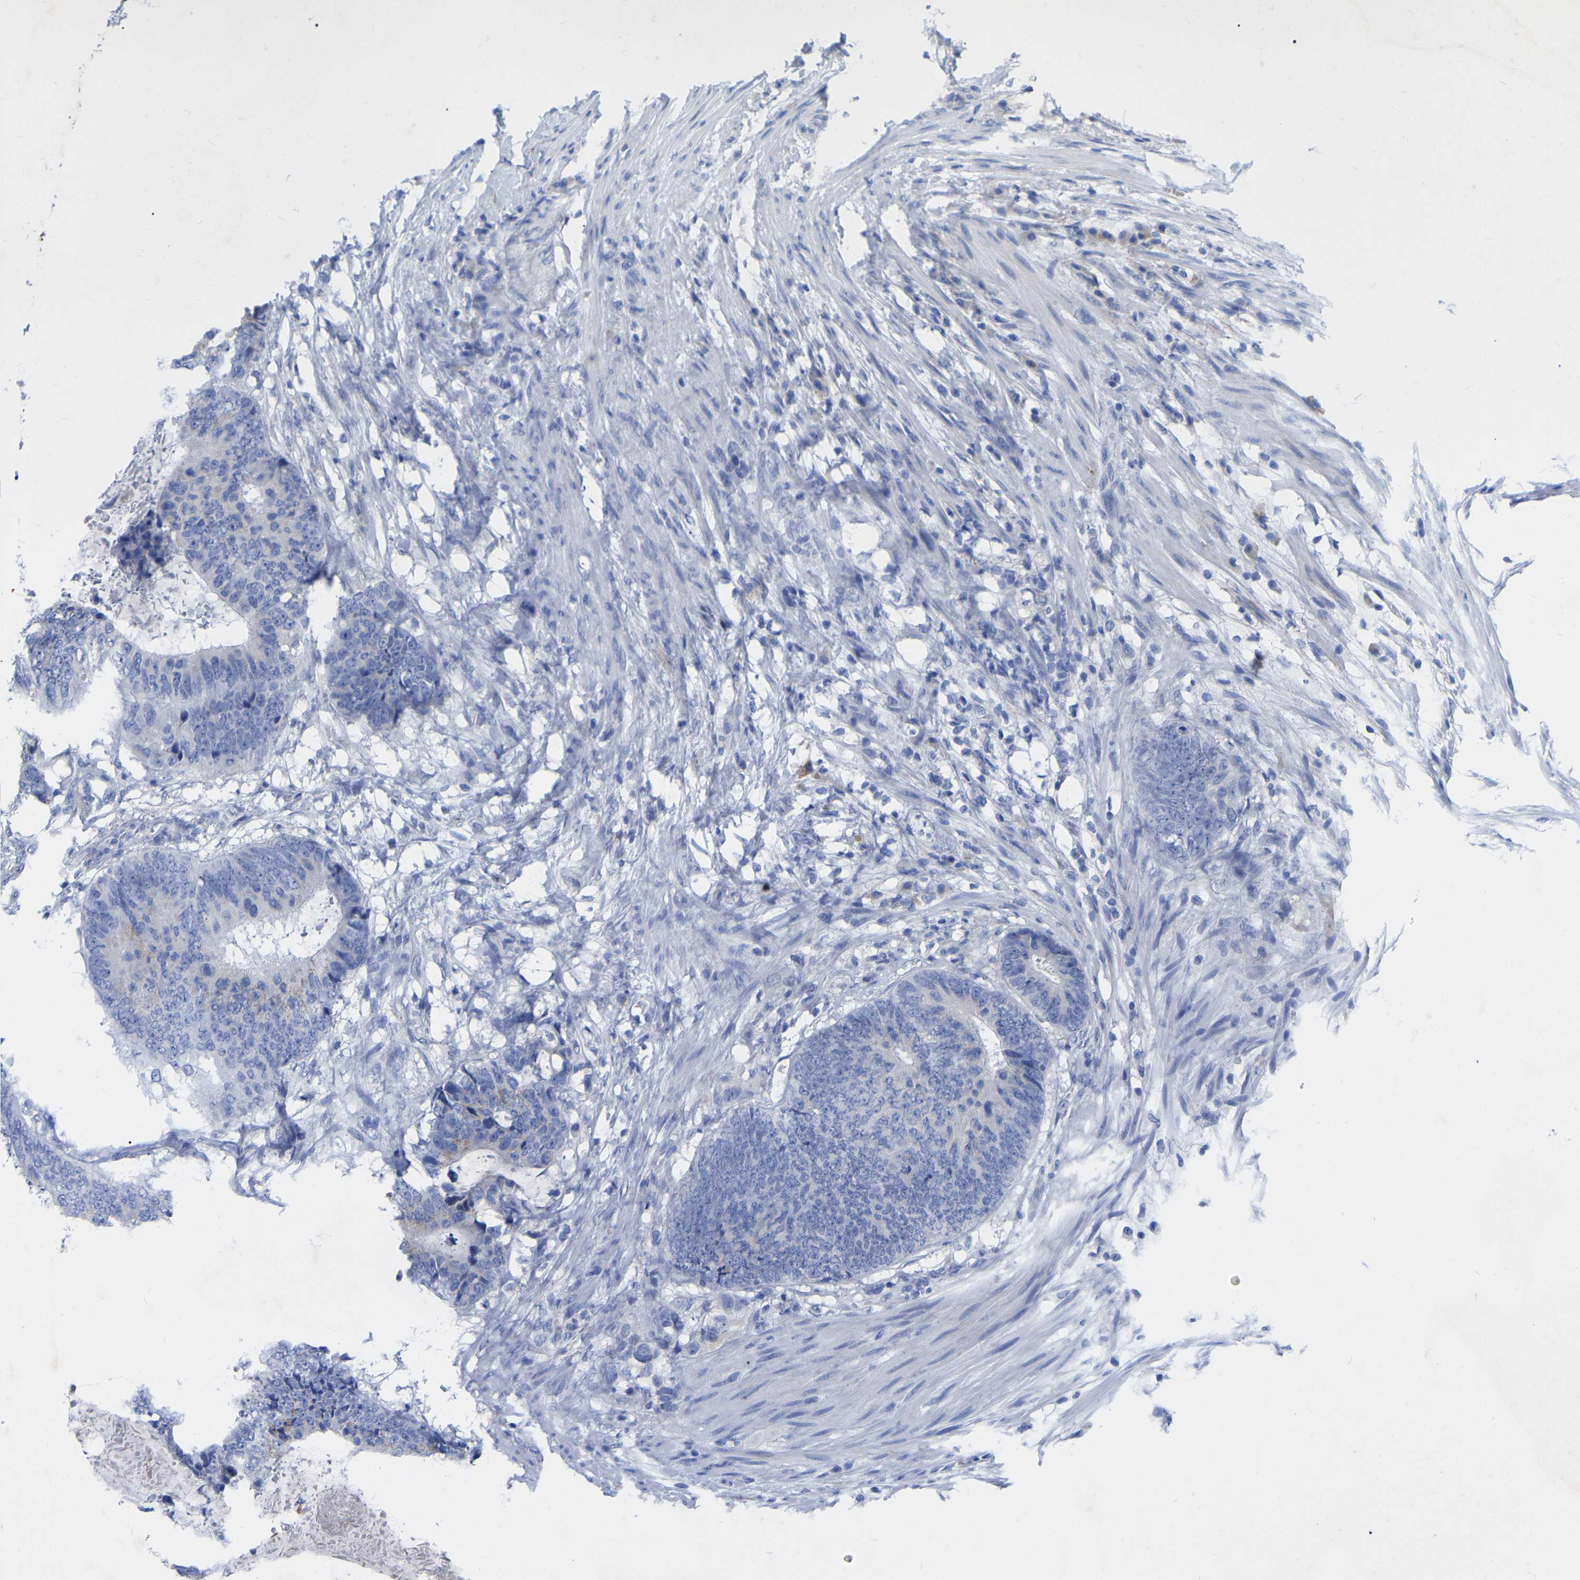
{"staining": {"intensity": "negative", "quantity": "none", "location": "none"}, "tissue": "colorectal cancer", "cell_type": "Tumor cells", "image_type": "cancer", "snomed": [{"axis": "morphology", "description": "Adenocarcinoma, NOS"}, {"axis": "topography", "description": "Colon"}], "caption": "Immunohistochemical staining of human colorectal cancer exhibits no significant positivity in tumor cells. (DAB immunohistochemistry (IHC) visualized using brightfield microscopy, high magnification).", "gene": "STRIP2", "patient": {"sex": "male", "age": 56}}